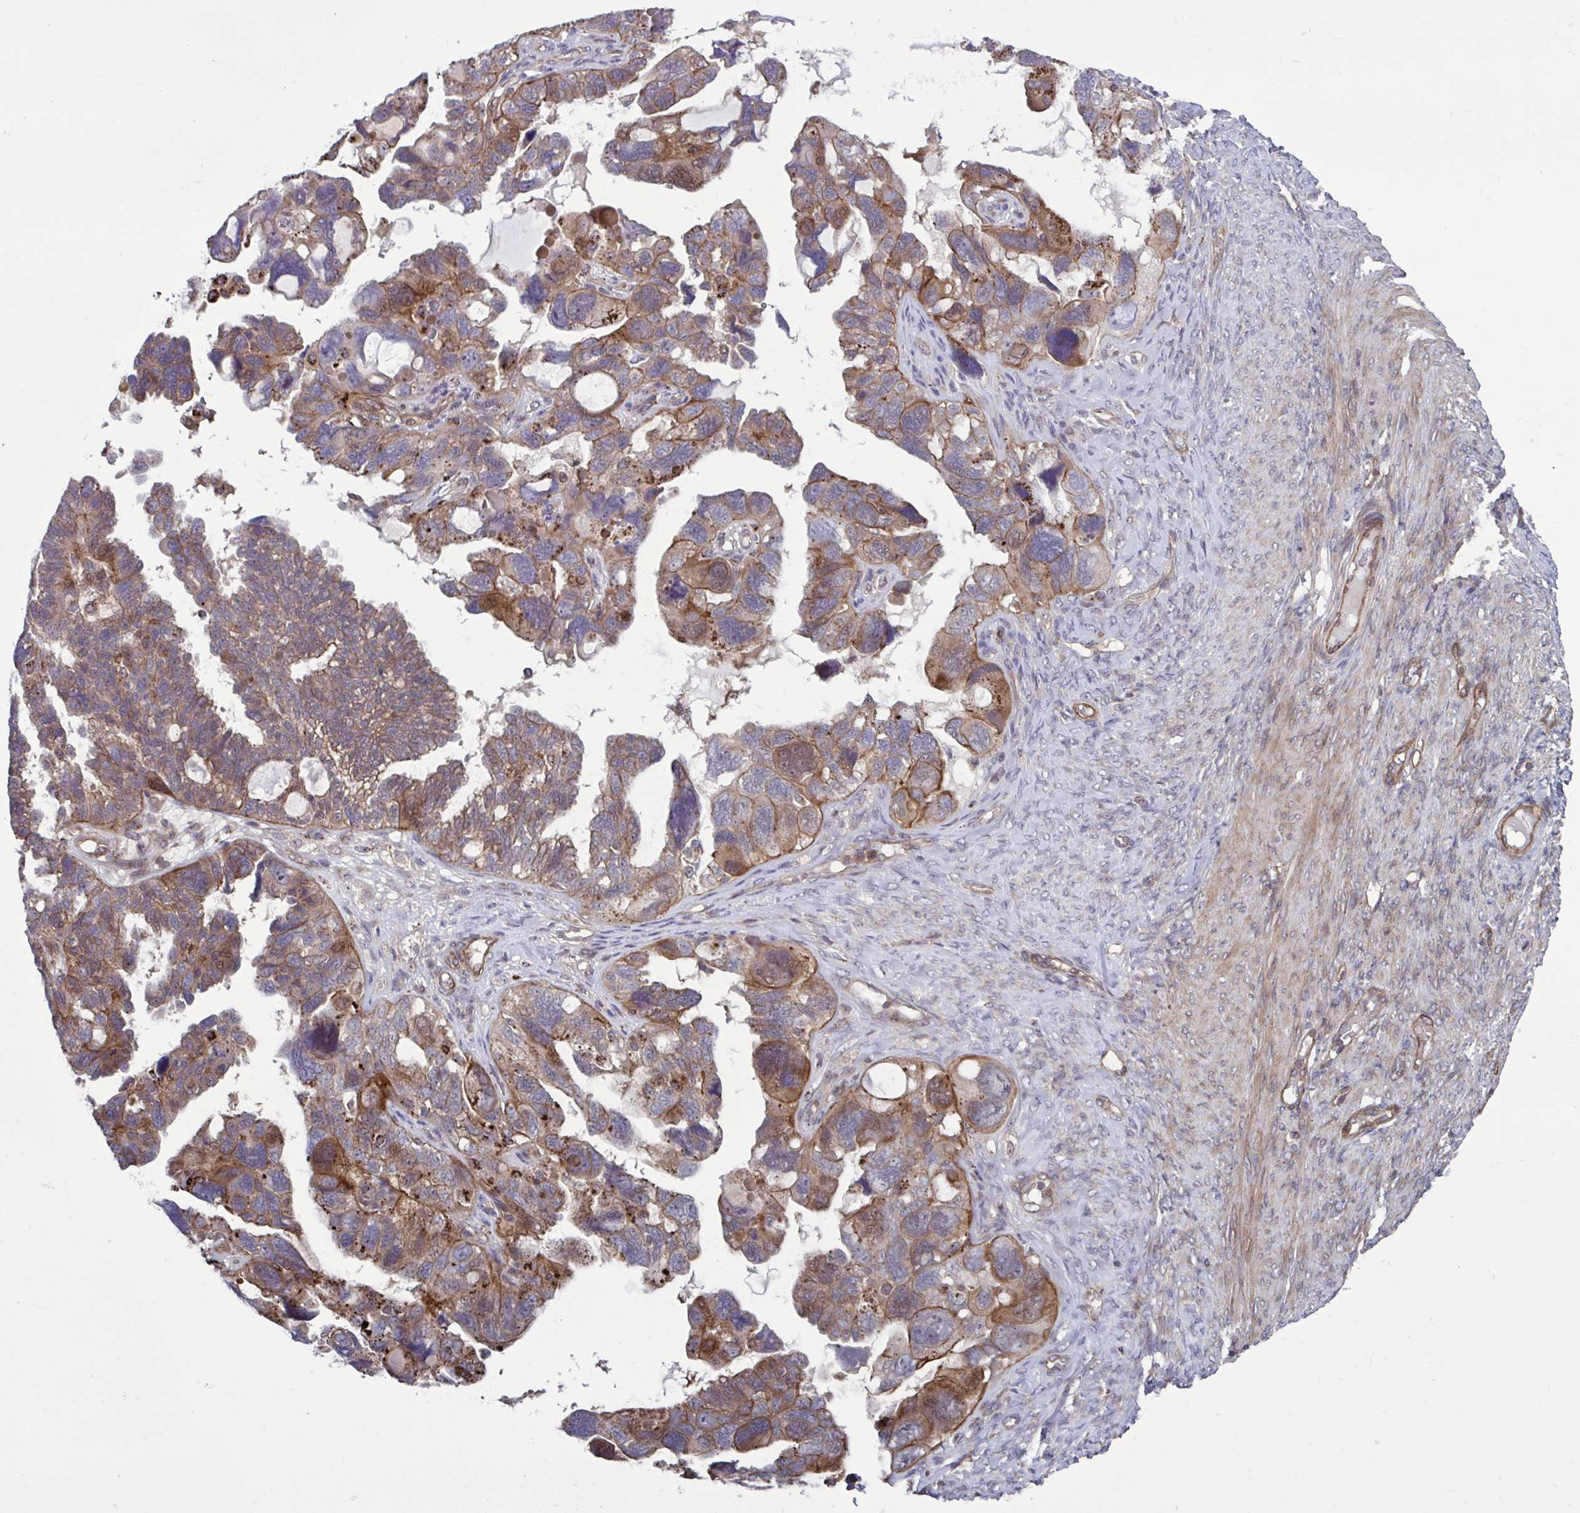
{"staining": {"intensity": "moderate", "quantity": ">75%", "location": "cytoplasmic/membranous"}, "tissue": "ovarian cancer", "cell_type": "Tumor cells", "image_type": "cancer", "snomed": [{"axis": "morphology", "description": "Cystadenocarcinoma, serous, NOS"}, {"axis": "topography", "description": "Ovary"}], "caption": "A high-resolution histopathology image shows immunohistochemistry staining of serous cystadenocarcinoma (ovarian), which displays moderate cytoplasmic/membranous staining in approximately >75% of tumor cells.", "gene": "GLTP", "patient": {"sex": "female", "age": 60}}